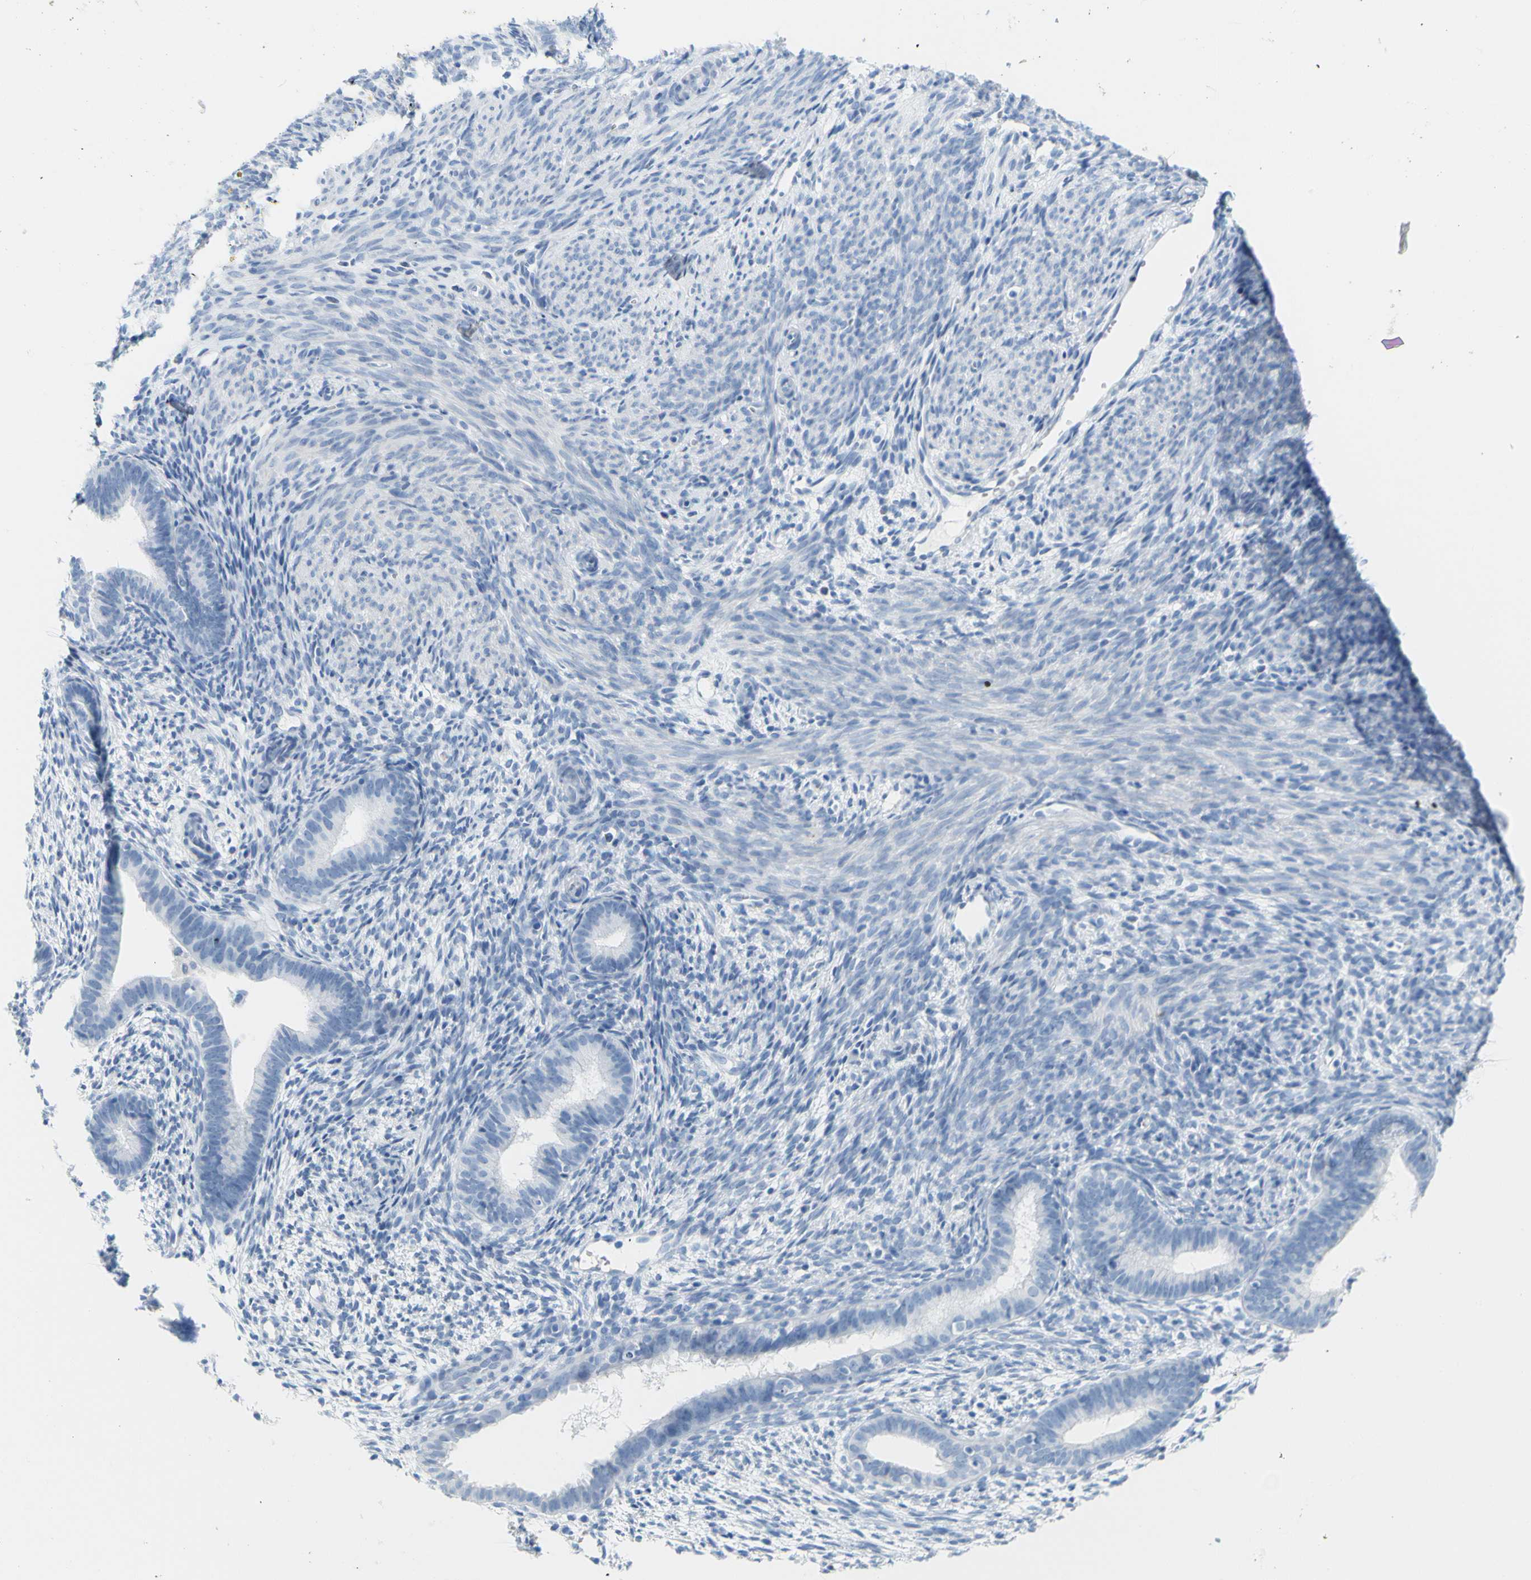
{"staining": {"intensity": "negative", "quantity": "none", "location": "none"}, "tissue": "endometrium", "cell_type": "Cells in endometrial stroma", "image_type": "normal", "snomed": [{"axis": "morphology", "description": "Normal tissue, NOS"}, {"axis": "morphology", "description": "Adenocarcinoma, NOS"}, {"axis": "topography", "description": "Endometrium"}, {"axis": "topography", "description": "Ovary"}], "caption": "The image displays no staining of cells in endometrial stroma in normal endometrium.", "gene": "OPN1SW", "patient": {"sex": "female", "age": 68}}